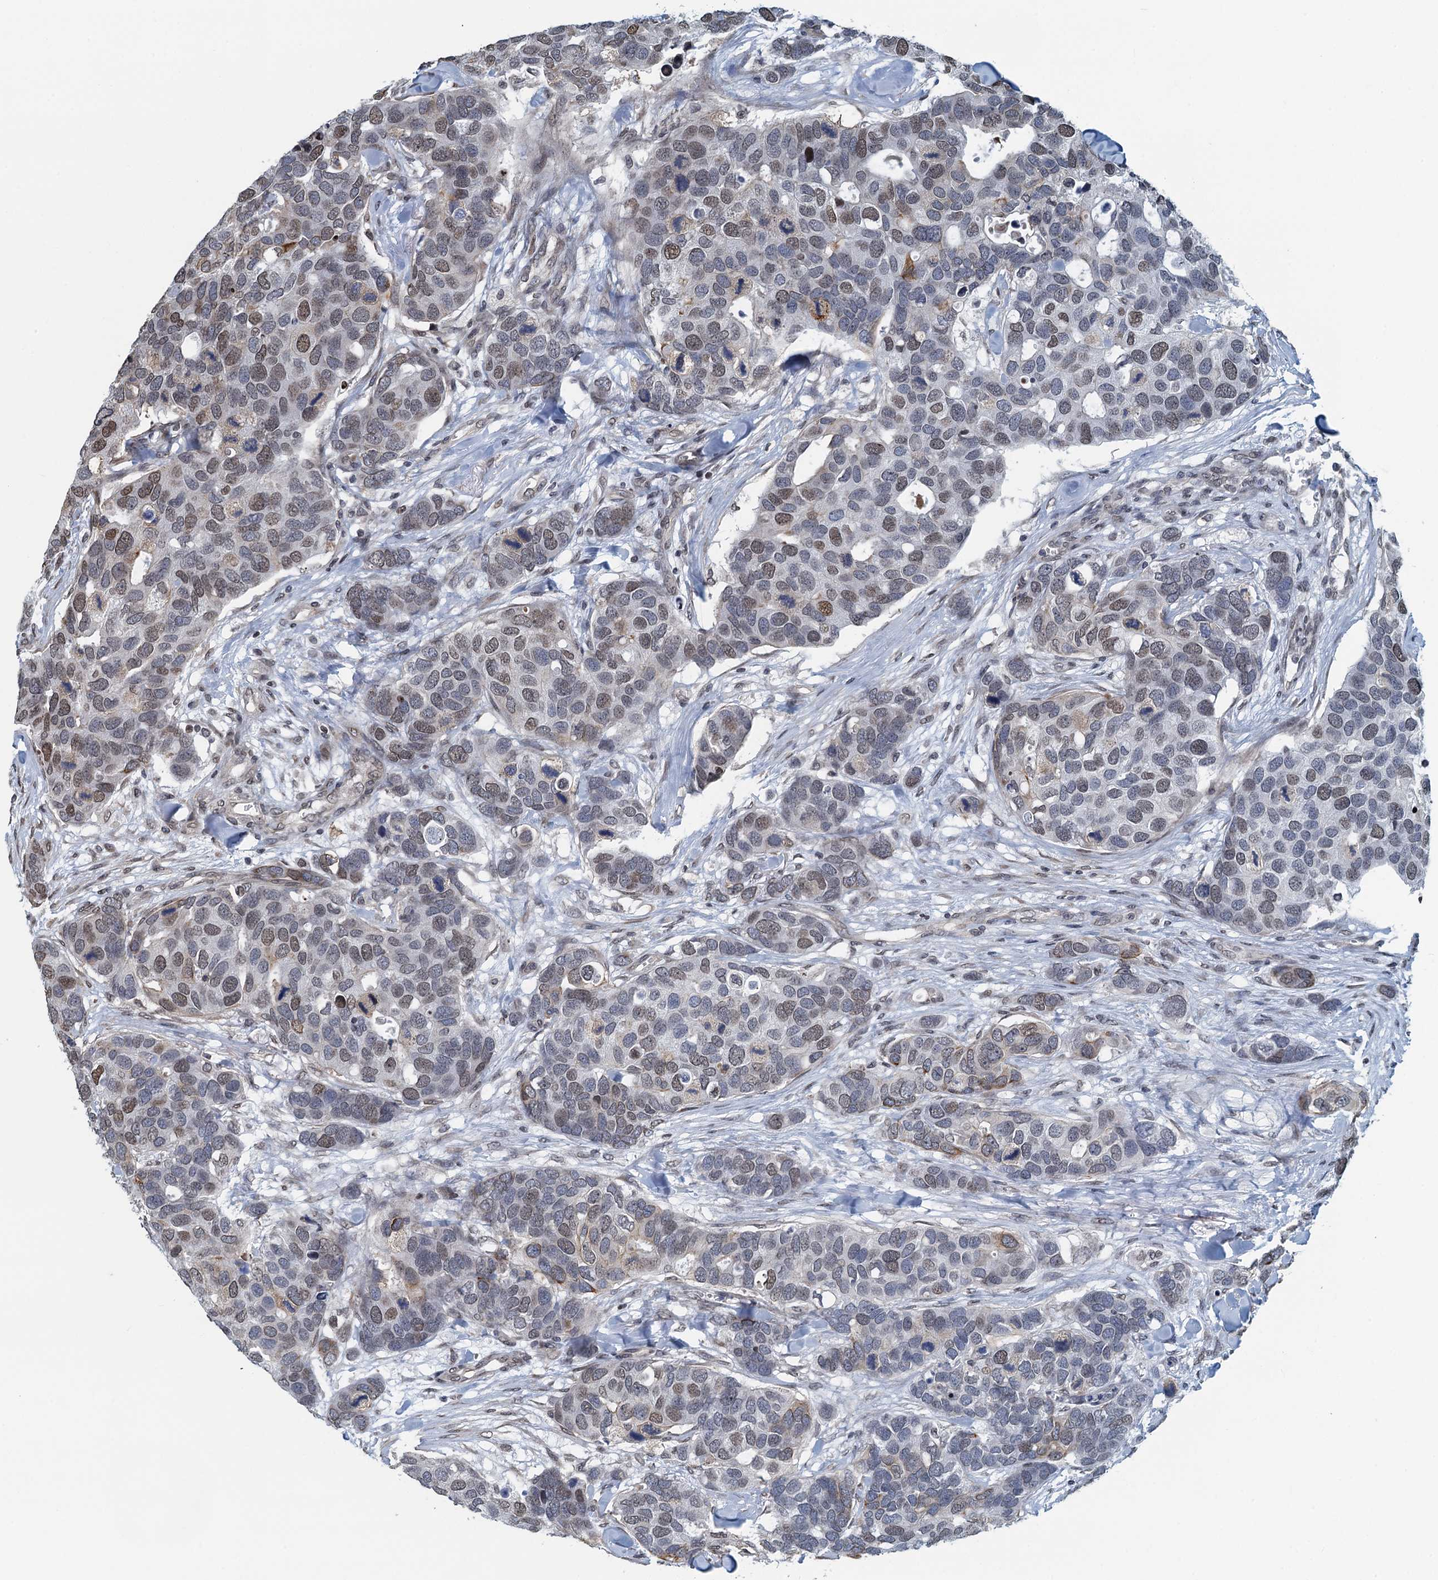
{"staining": {"intensity": "weak", "quantity": "25%-75%", "location": "nuclear"}, "tissue": "breast cancer", "cell_type": "Tumor cells", "image_type": "cancer", "snomed": [{"axis": "morphology", "description": "Duct carcinoma"}, {"axis": "topography", "description": "Breast"}], "caption": "Protein positivity by immunohistochemistry (IHC) displays weak nuclear staining in about 25%-75% of tumor cells in breast infiltrating ductal carcinoma.", "gene": "CCDC34", "patient": {"sex": "female", "age": 83}}